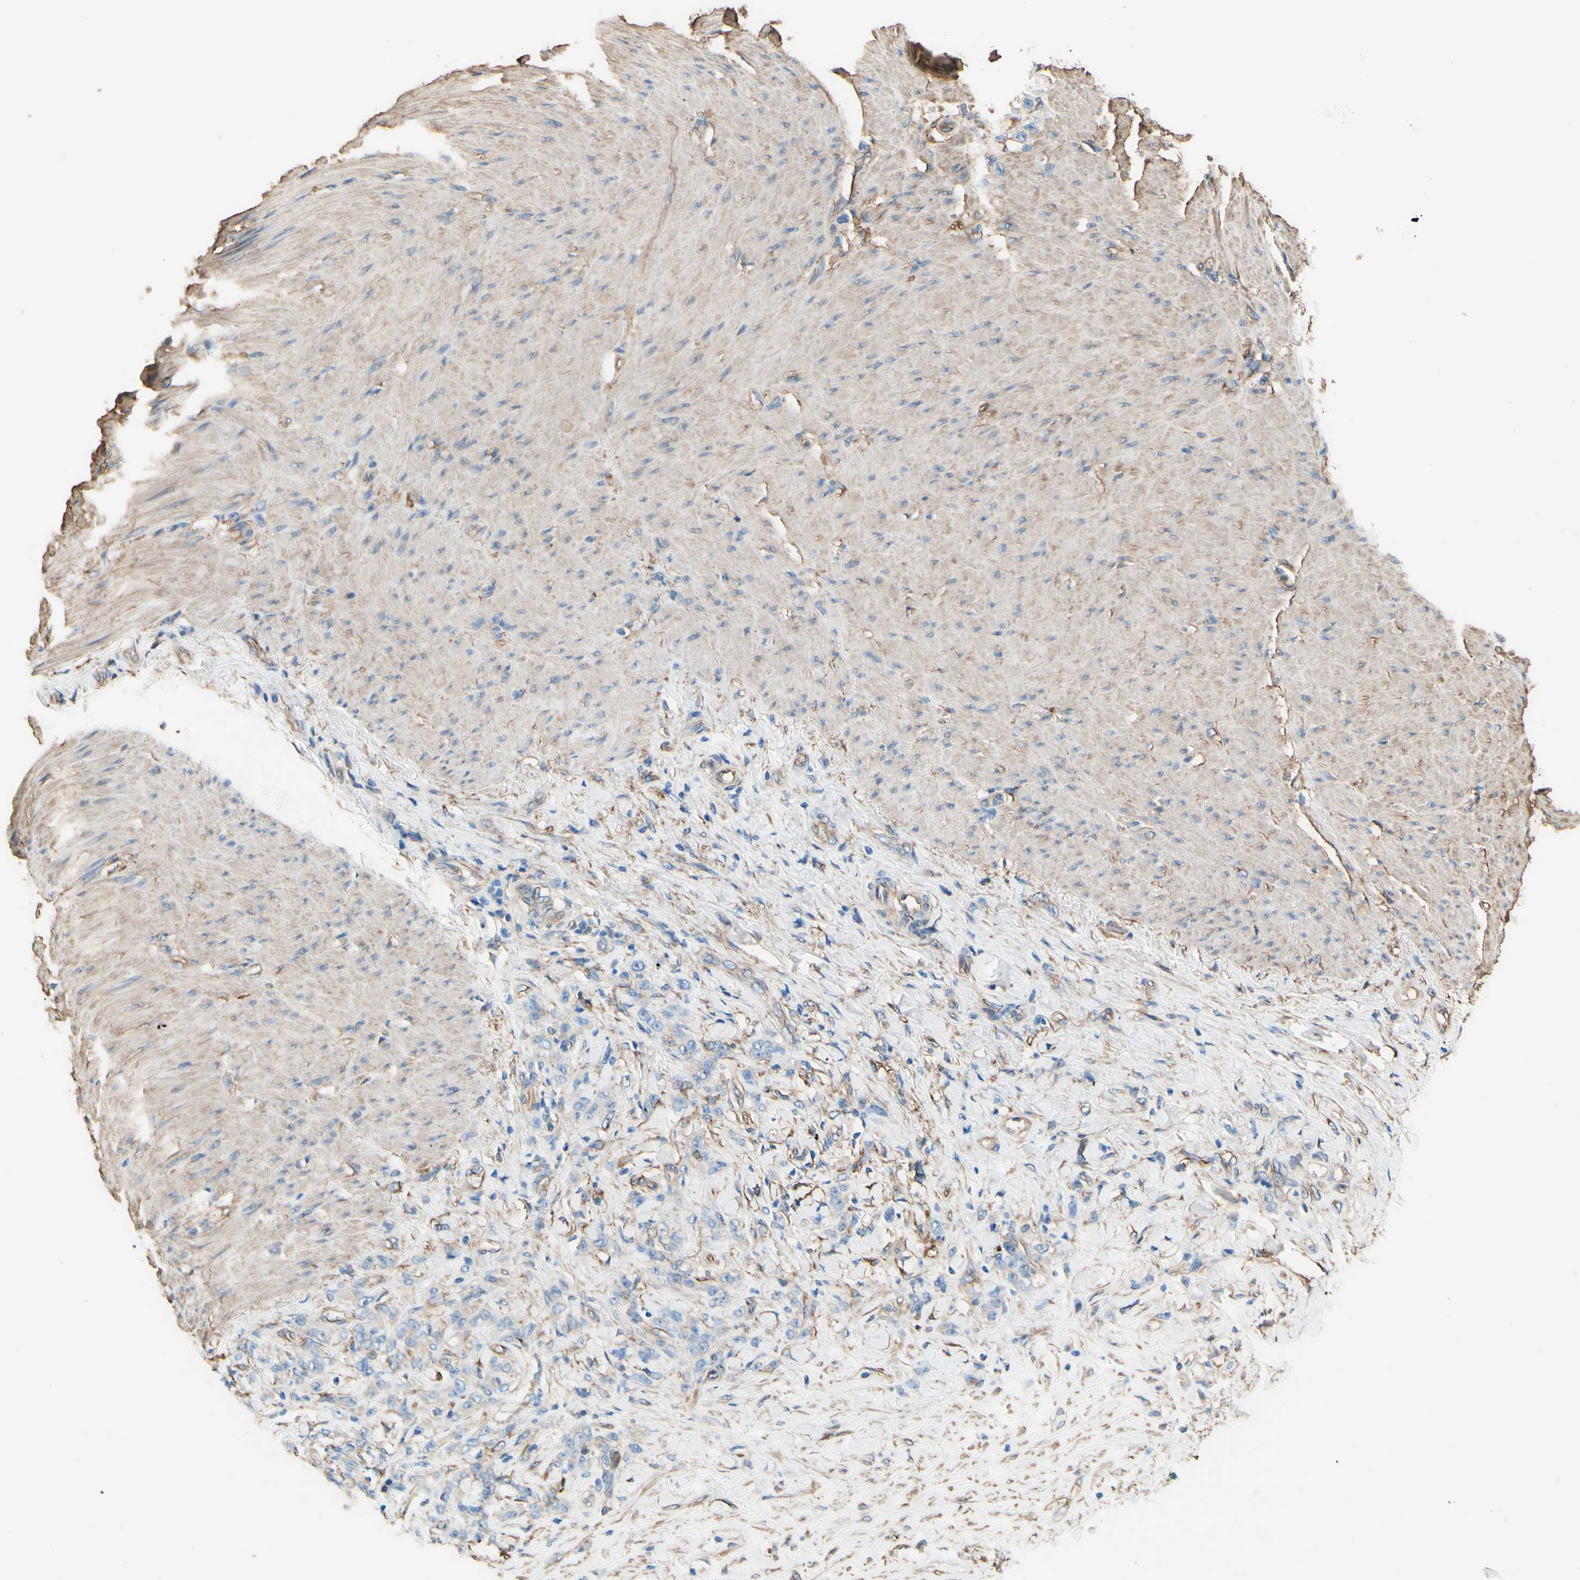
{"staining": {"intensity": "negative", "quantity": "none", "location": "none"}, "tissue": "stomach cancer", "cell_type": "Tumor cells", "image_type": "cancer", "snomed": [{"axis": "morphology", "description": "Adenocarcinoma, NOS"}, {"axis": "topography", "description": "Stomach"}], "caption": "This image is of adenocarcinoma (stomach) stained with immunohistochemistry to label a protein in brown with the nuclei are counter-stained blue. There is no expression in tumor cells.", "gene": "DPYSL3", "patient": {"sex": "male", "age": 82}}